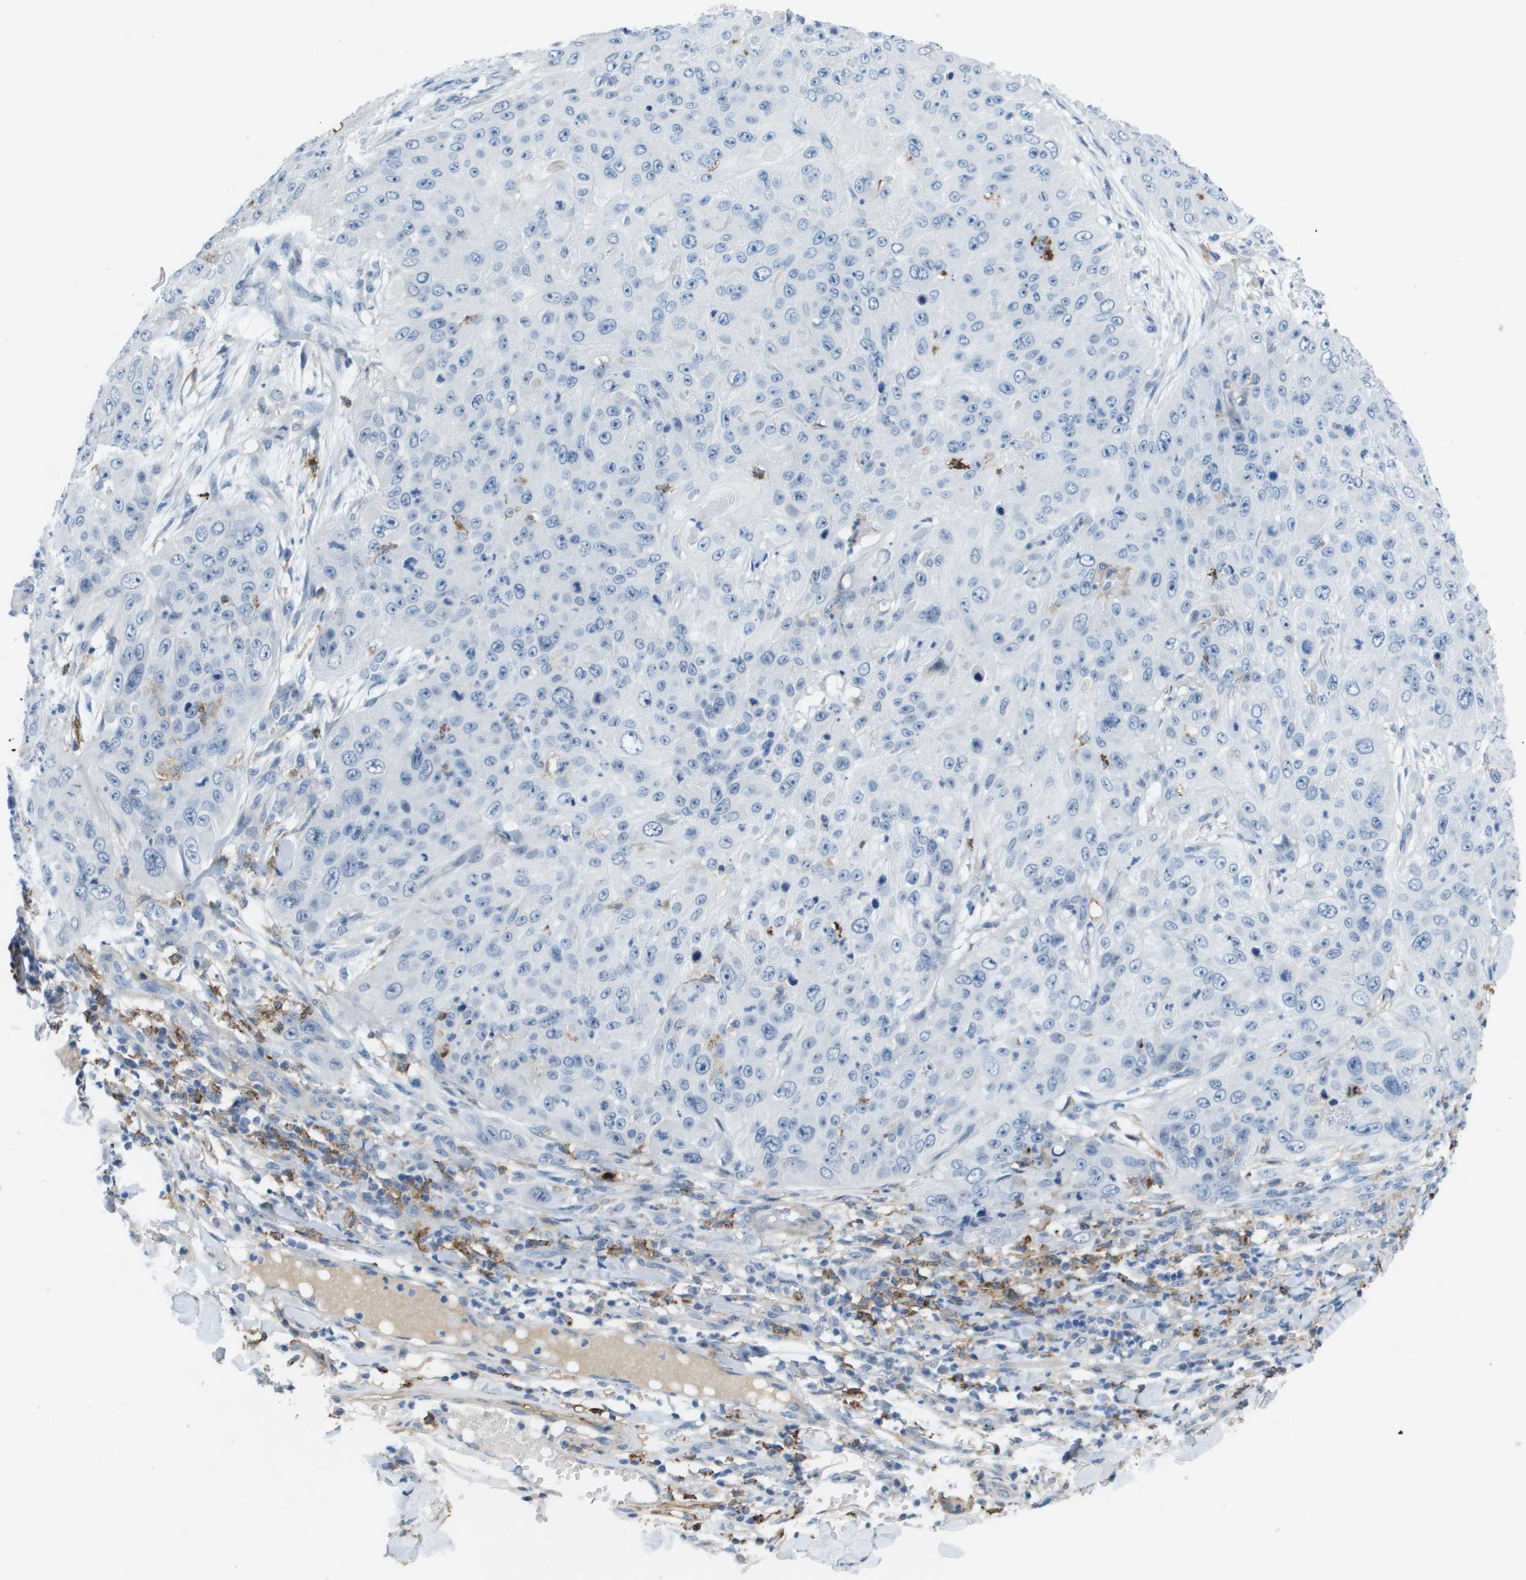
{"staining": {"intensity": "negative", "quantity": "none", "location": "none"}, "tissue": "skin cancer", "cell_type": "Tumor cells", "image_type": "cancer", "snomed": [{"axis": "morphology", "description": "Squamous cell carcinoma, NOS"}, {"axis": "topography", "description": "Skin"}], "caption": "This is a histopathology image of immunohistochemistry (IHC) staining of skin cancer (squamous cell carcinoma), which shows no positivity in tumor cells.", "gene": "ZBTB43", "patient": {"sex": "female", "age": 80}}